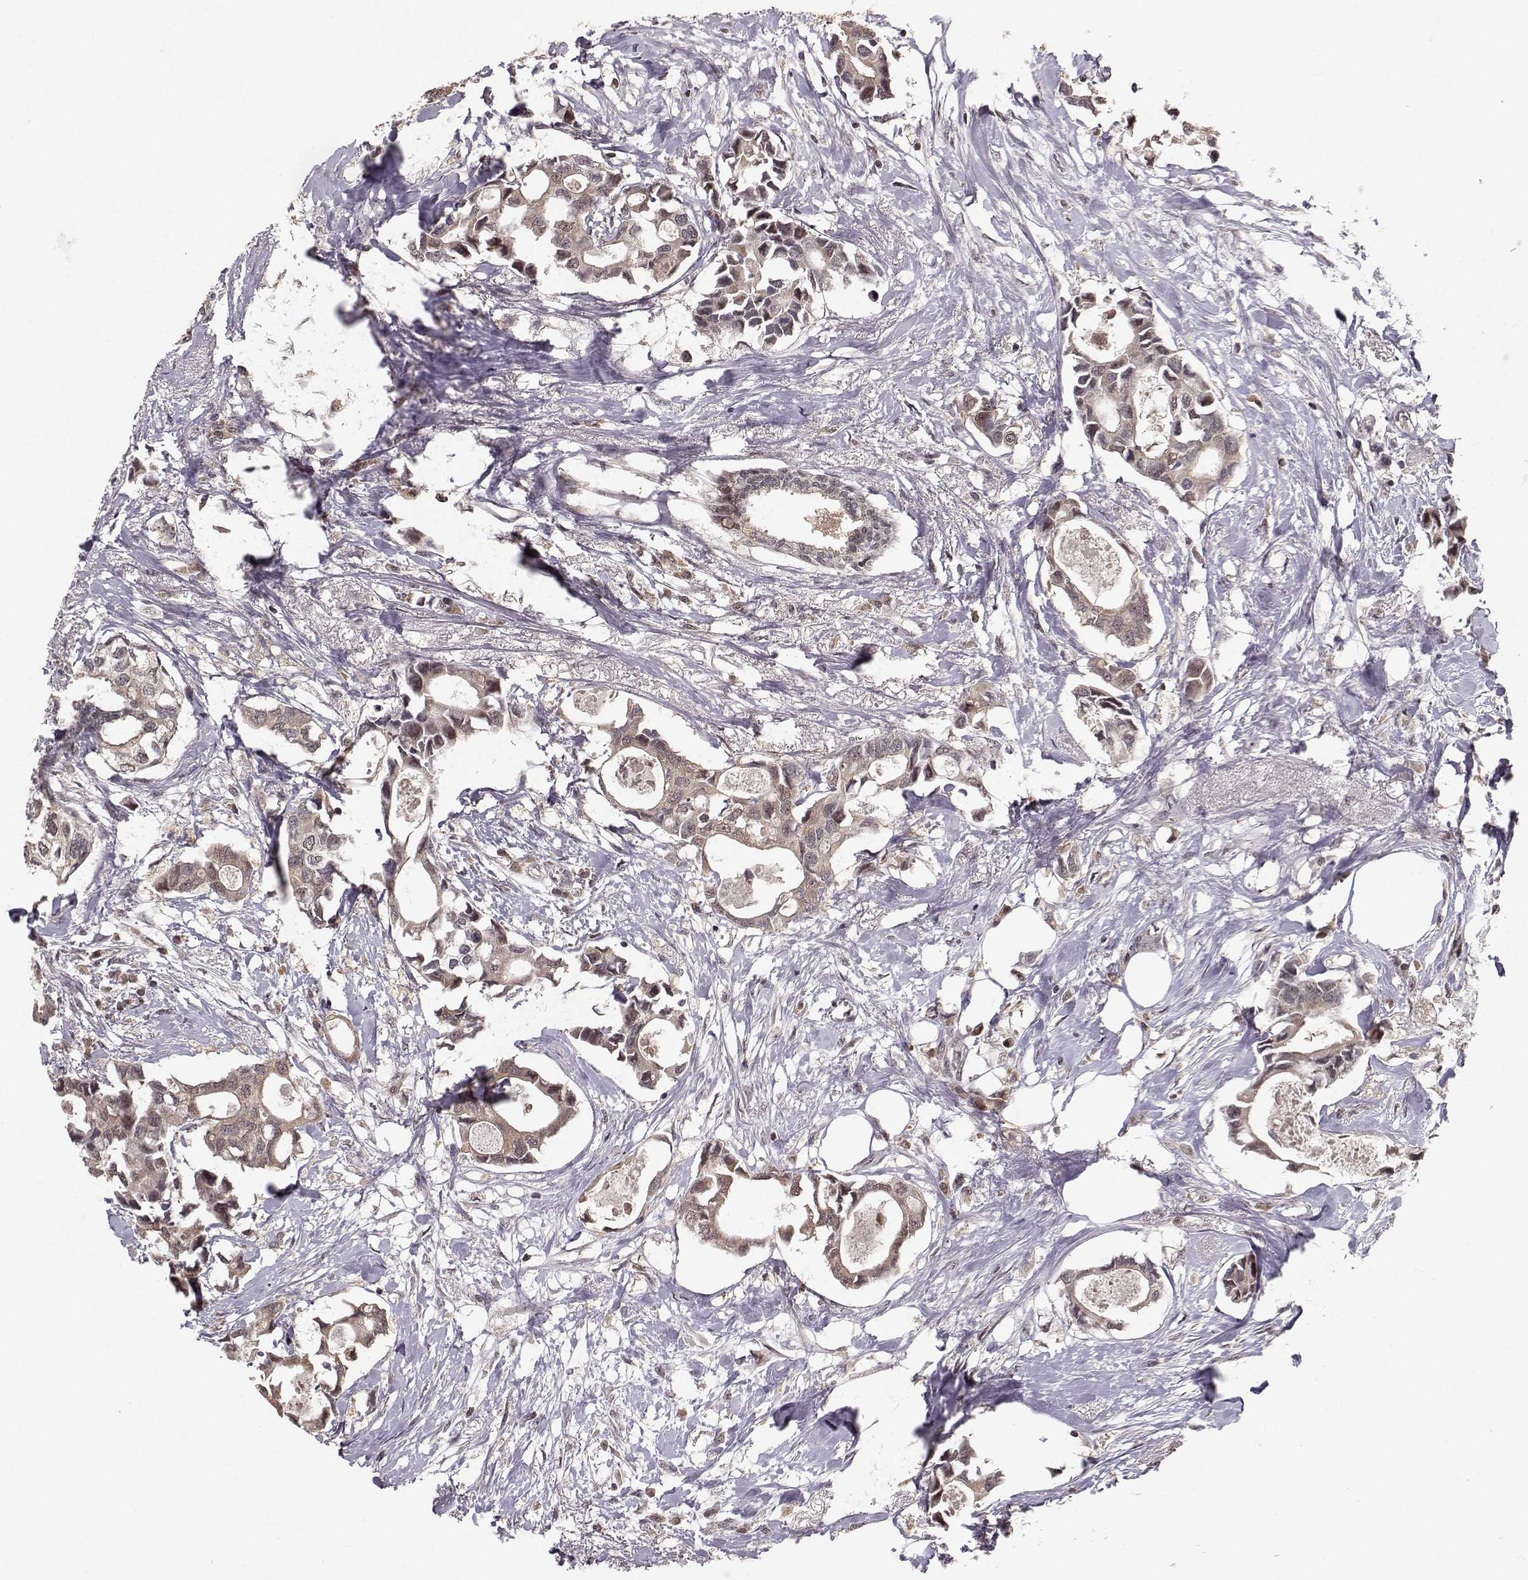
{"staining": {"intensity": "weak", "quantity": ">75%", "location": "cytoplasmic/membranous"}, "tissue": "breast cancer", "cell_type": "Tumor cells", "image_type": "cancer", "snomed": [{"axis": "morphology", "description": "Duct carcinoma"}, {"axis": "topography", "description": "Breast"}], "caption": "A low amount of weak cytoplasmic/membranous staining is identified in about >75% of tumor cells in intraductal carcinoma (breast) tissue.", "gene": "PLEKHG3", "patient": {"sex": "female", "age": 83}}